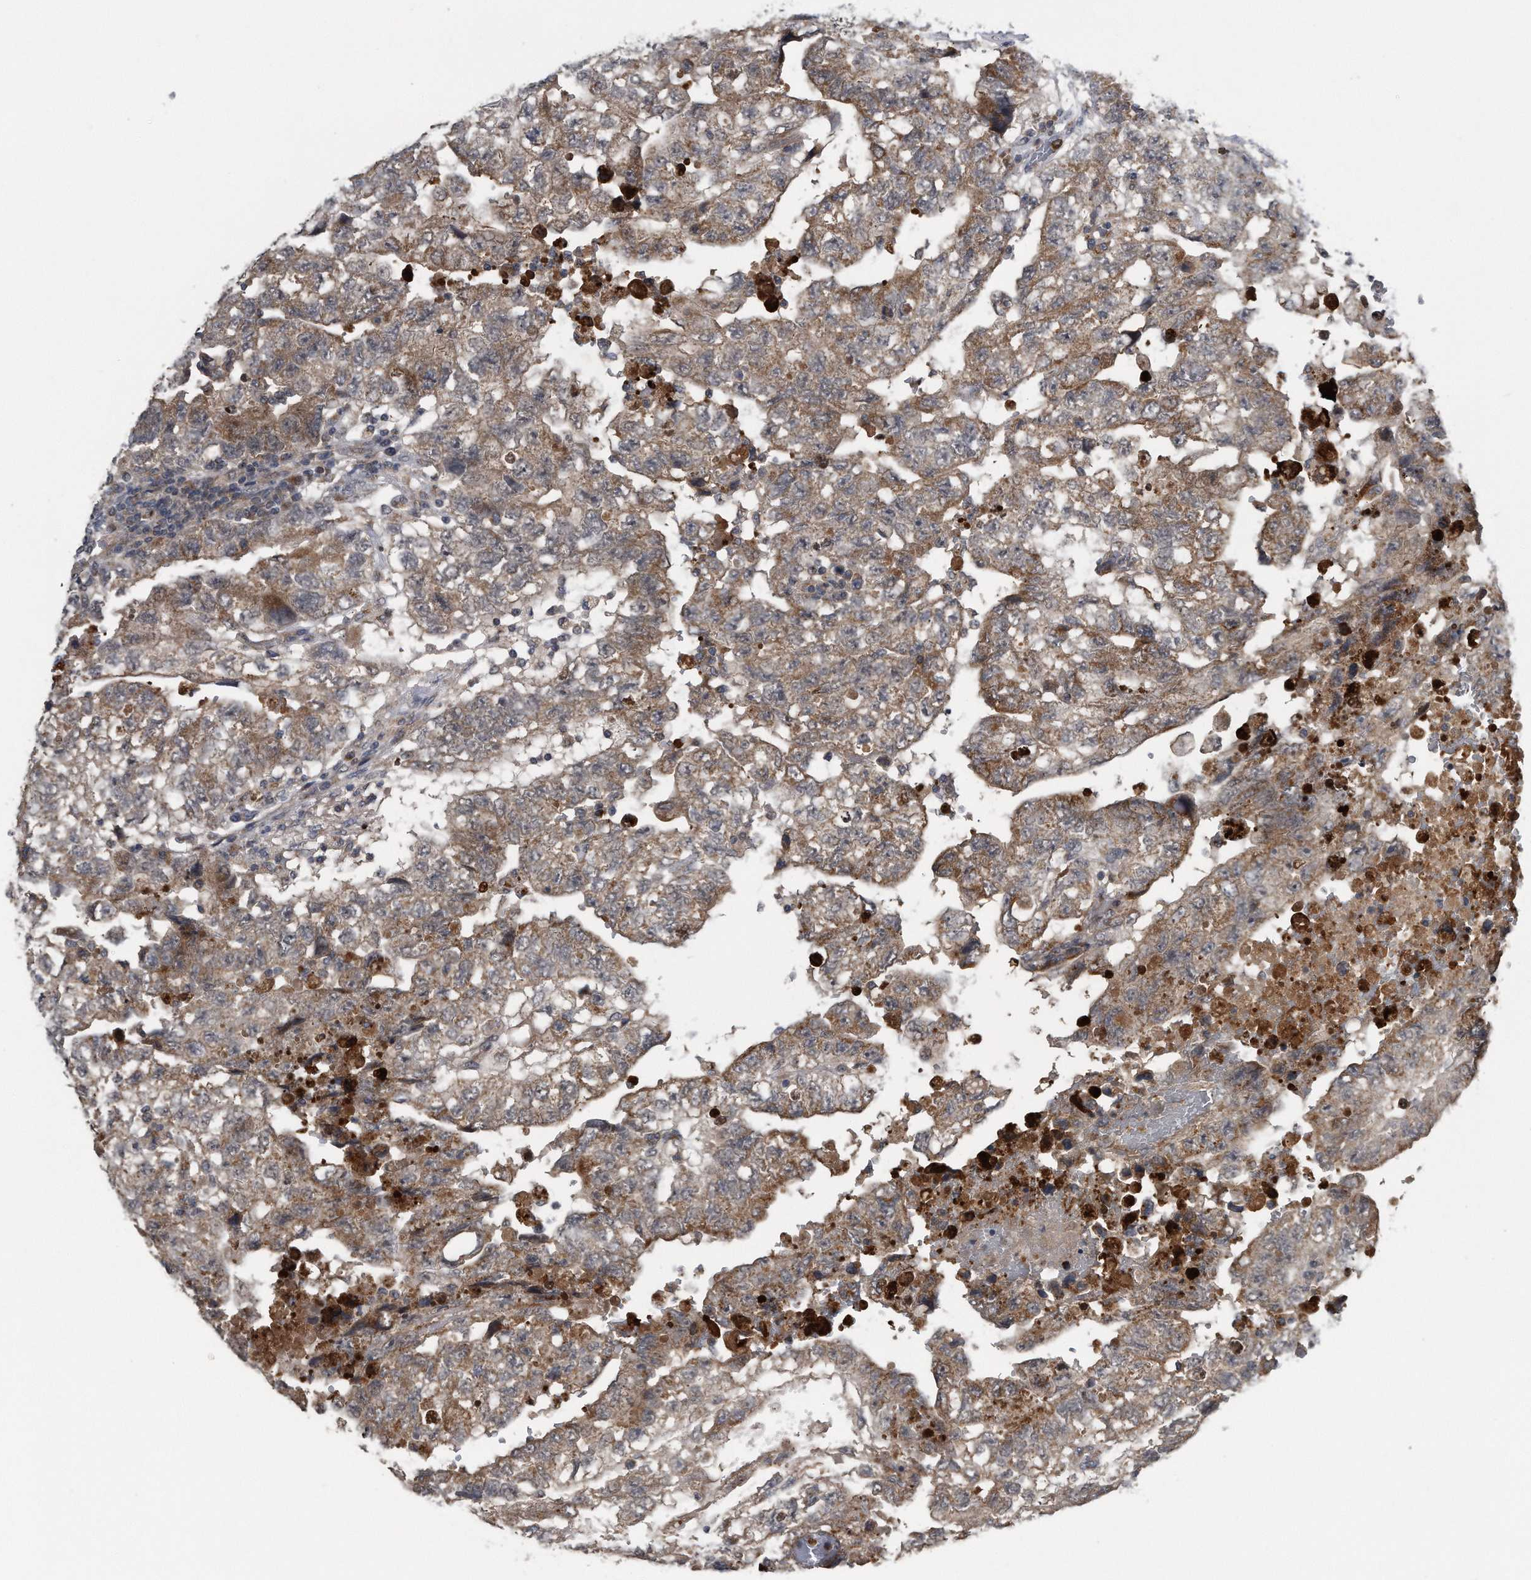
{"staining": {"intensity": "moderate", "quantity": ">75%", "location": "cytoplasmic/membranous"}, "tissue": "testis cancer", "cell_type": "Tumor cells", "image_type": "cancer", "snomed": [{"axis": "morphology", "description": "Carcinoma, Embryonal, NOS"}, {"axis": "topography", "description": "Testis"}], "caption": "Tumor cells show medium levels of moderate cytoplasmic/membranous positivity in about >75% of cells in embryonal carcinoma (testis). (DAB (3,3'-diaminobenzidine) IHC, brown staining for protein, blue staining for nuclei).", "gene": "LYRM4", "patient": {"sex": "male", "age": 36}}